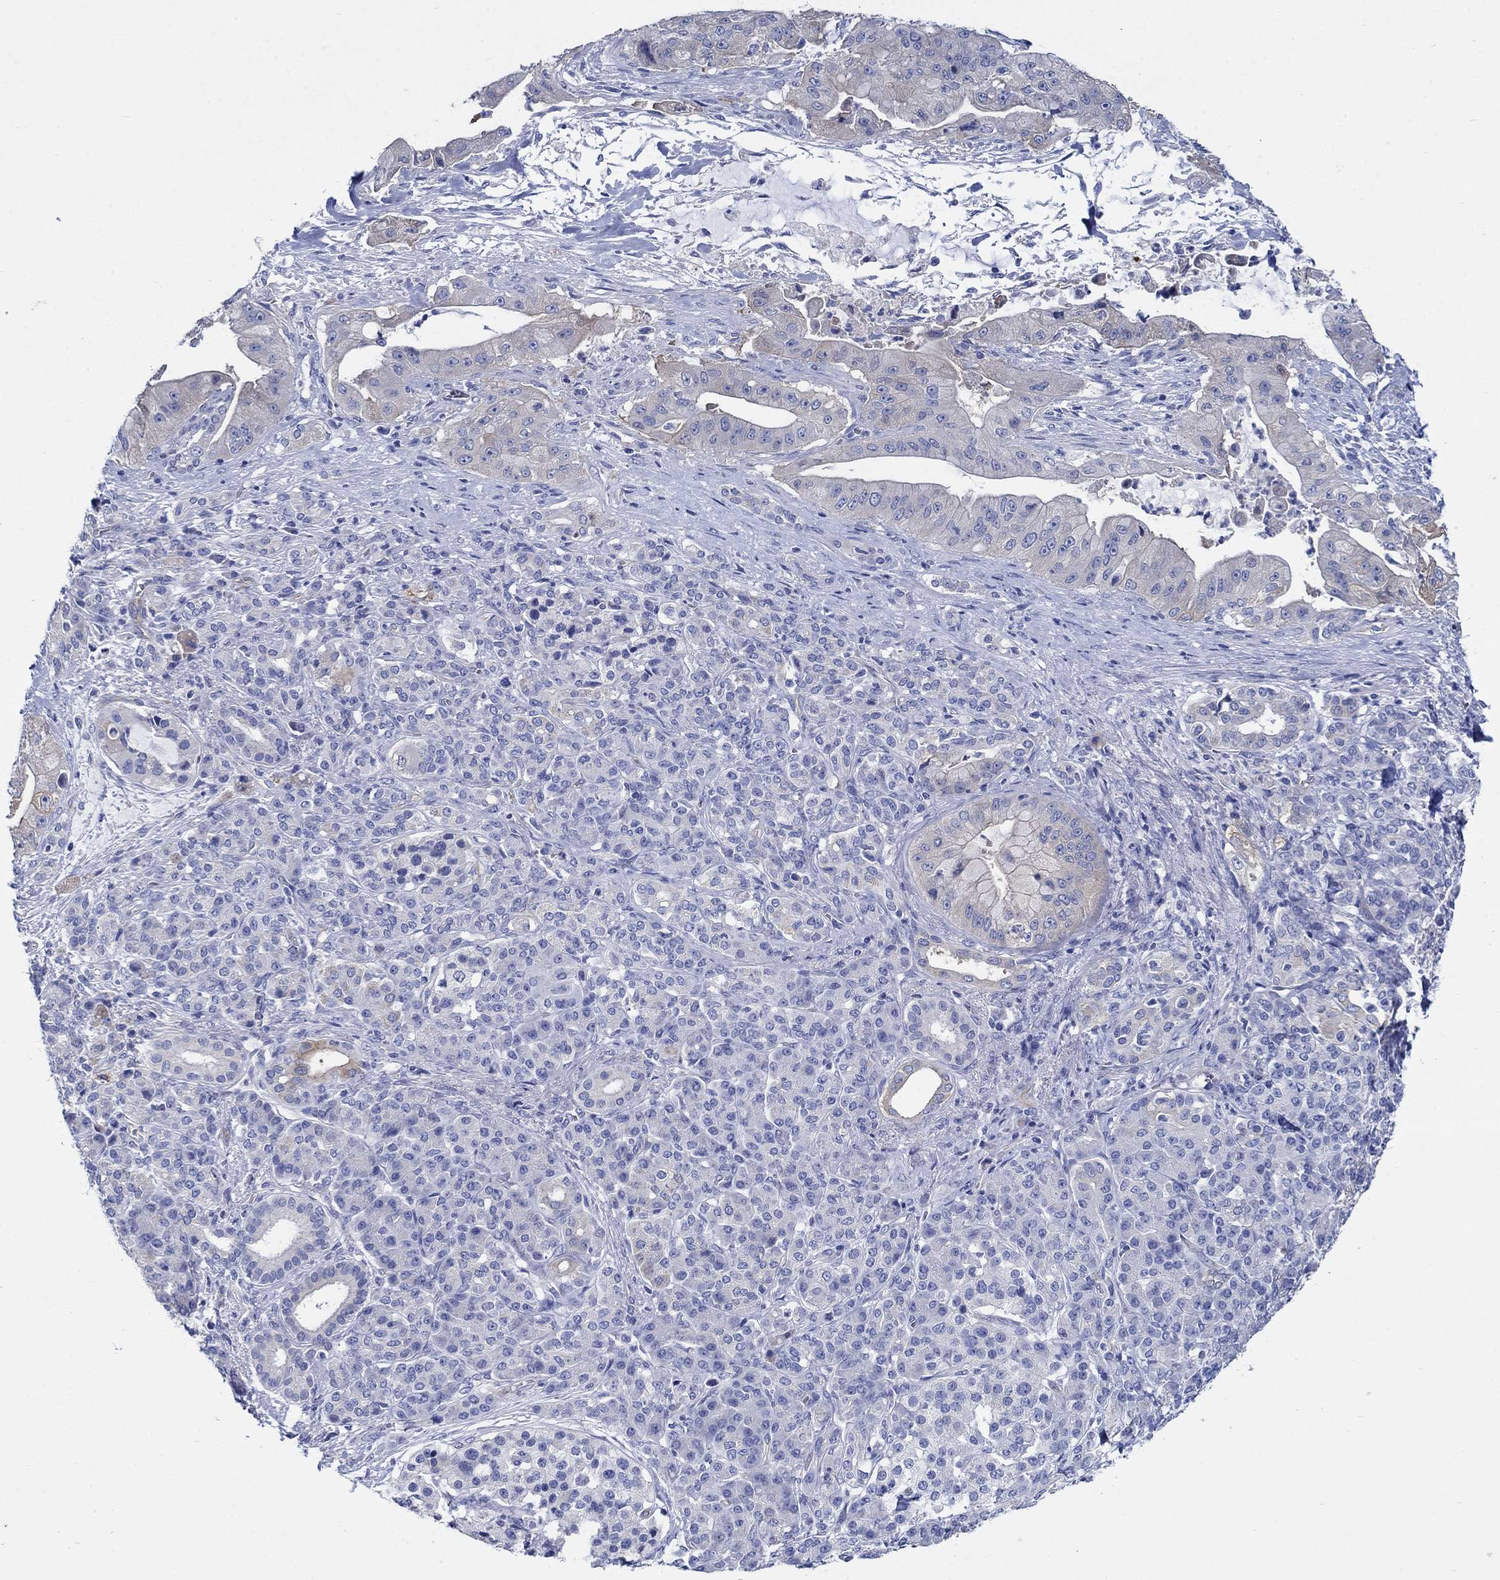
{"staining": {"intensity": "weak", "quantity": "25%-75%", "location": "cytoplasmic/membranous"}, "tissue": "pancreatic cancer", "cell_type": "Tumor cells", "image_type": "cancer", "snomed": [{"axis": "morphology", "description": "Normal tissue, NOS"}, {"axis": "morphology", "description": "Inflammation, NOS"}, {"axis": "morphology", "description": "Adenocarcinoma, NOS"}, {"axis": "topography", "description": "Pancreas"}], "caption": "Brown immunohistochemical staining in pancreatic adenocarcinoma shows weak cytoplasmic/membranous staining in about 25%-75% of tumor cells. (DAB (3,3'-diaminobenzidine) IHC, brown staining for protein, blue staining for nuclei).", "gene": "TRIM16", "patient": {"sex": "male", "age": 57}}